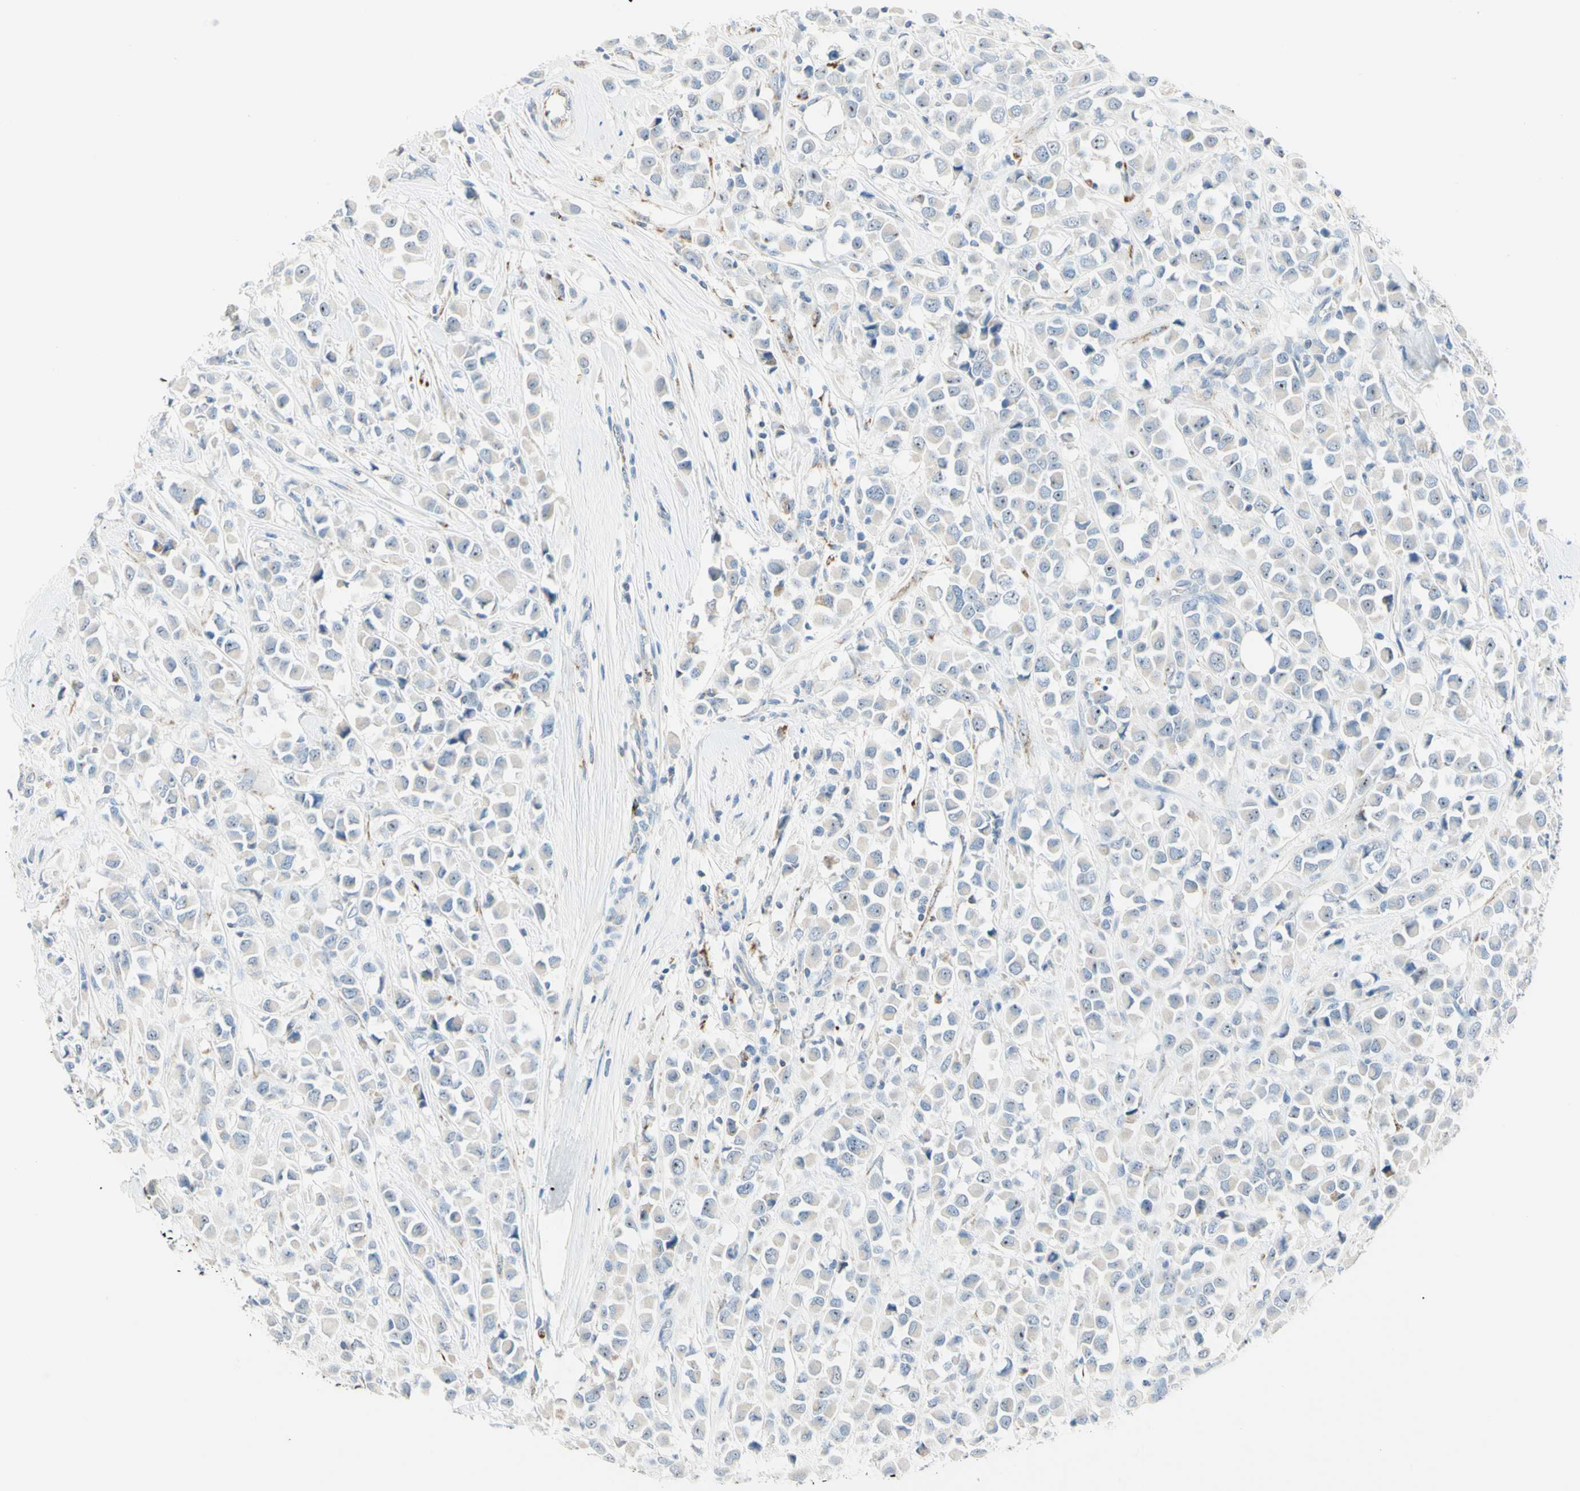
{"staining": {"intensity": "weak", "quantity": "<25%", "location": "nuclear"}, "tissue": "breast cancer", "cell_type": "Tumor cells", "image_type": "cancer", "snomed": [{"axis": "morphology", "description": "Duct carcinoma"}, {"axis": "topography", "description": "Breast"}], "caption": "DAB (3,3'-diaminobenzidine) immunohistochemical staining of human breast cancer (intraductal carcinoma) exhibits no significant positivity in tumor cells.", "gene": "CYSLTR1", "patient": {"sex": "female", "age": 61}}